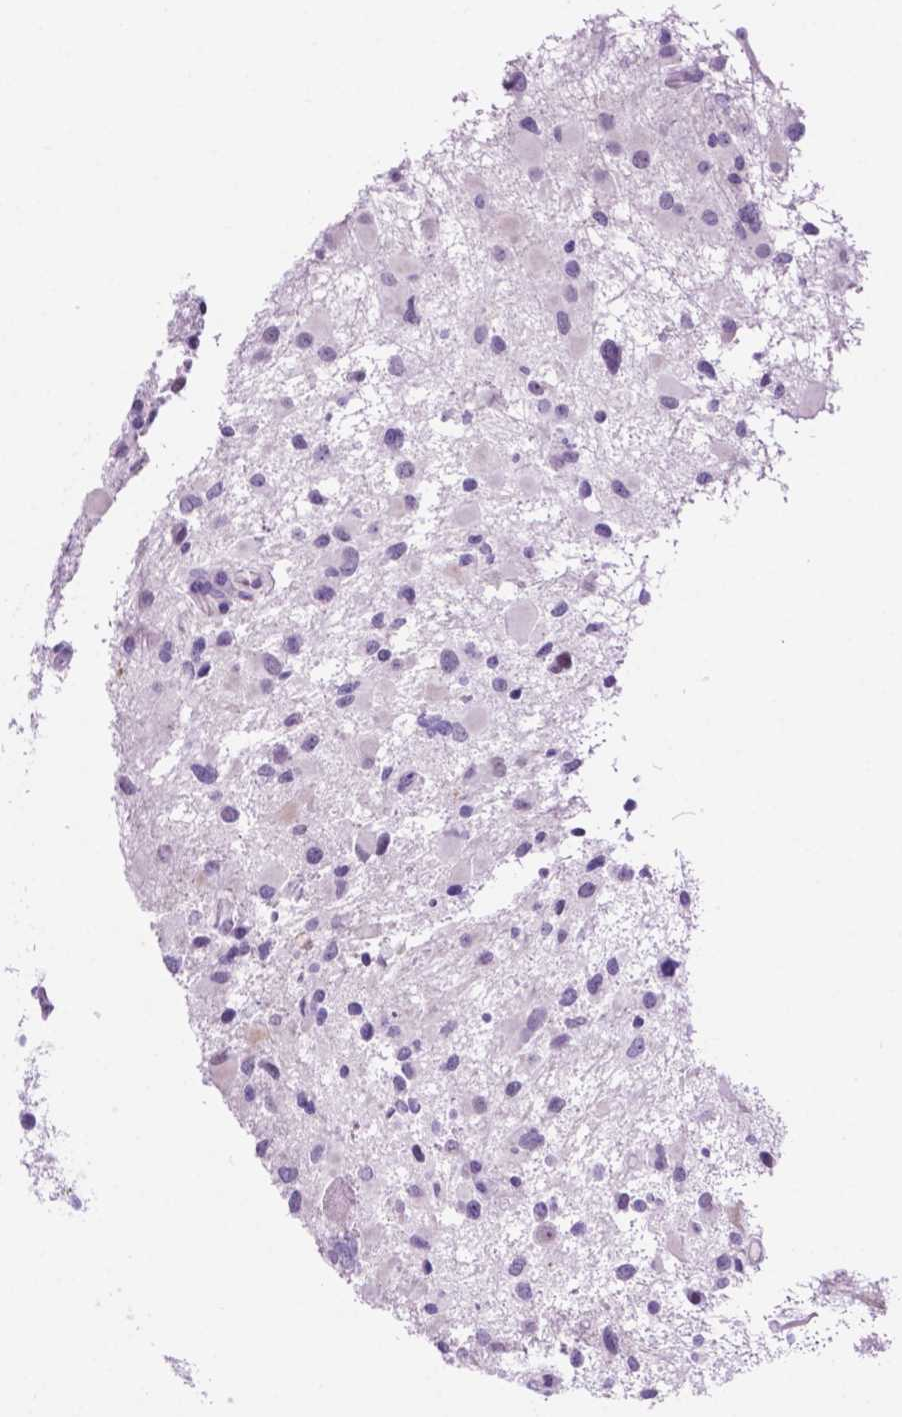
{"staining": {"intensity": "negative", "quantity": "none", "location": "none"}, "tissue": "glioma", "cell_type": "Tumor cells", "image_type": "cancer", "snomed": [{"axis": "morphology", "description": "Glioma, malignant, Low grade"}, {"axis": "topography", "description": "Brain"}], "caption": "The IHC micrograph has no significant expression in tumor cells of glioma tissue.", "gene": "ACY3", "patient": {"sex": "female", "age": 32}}